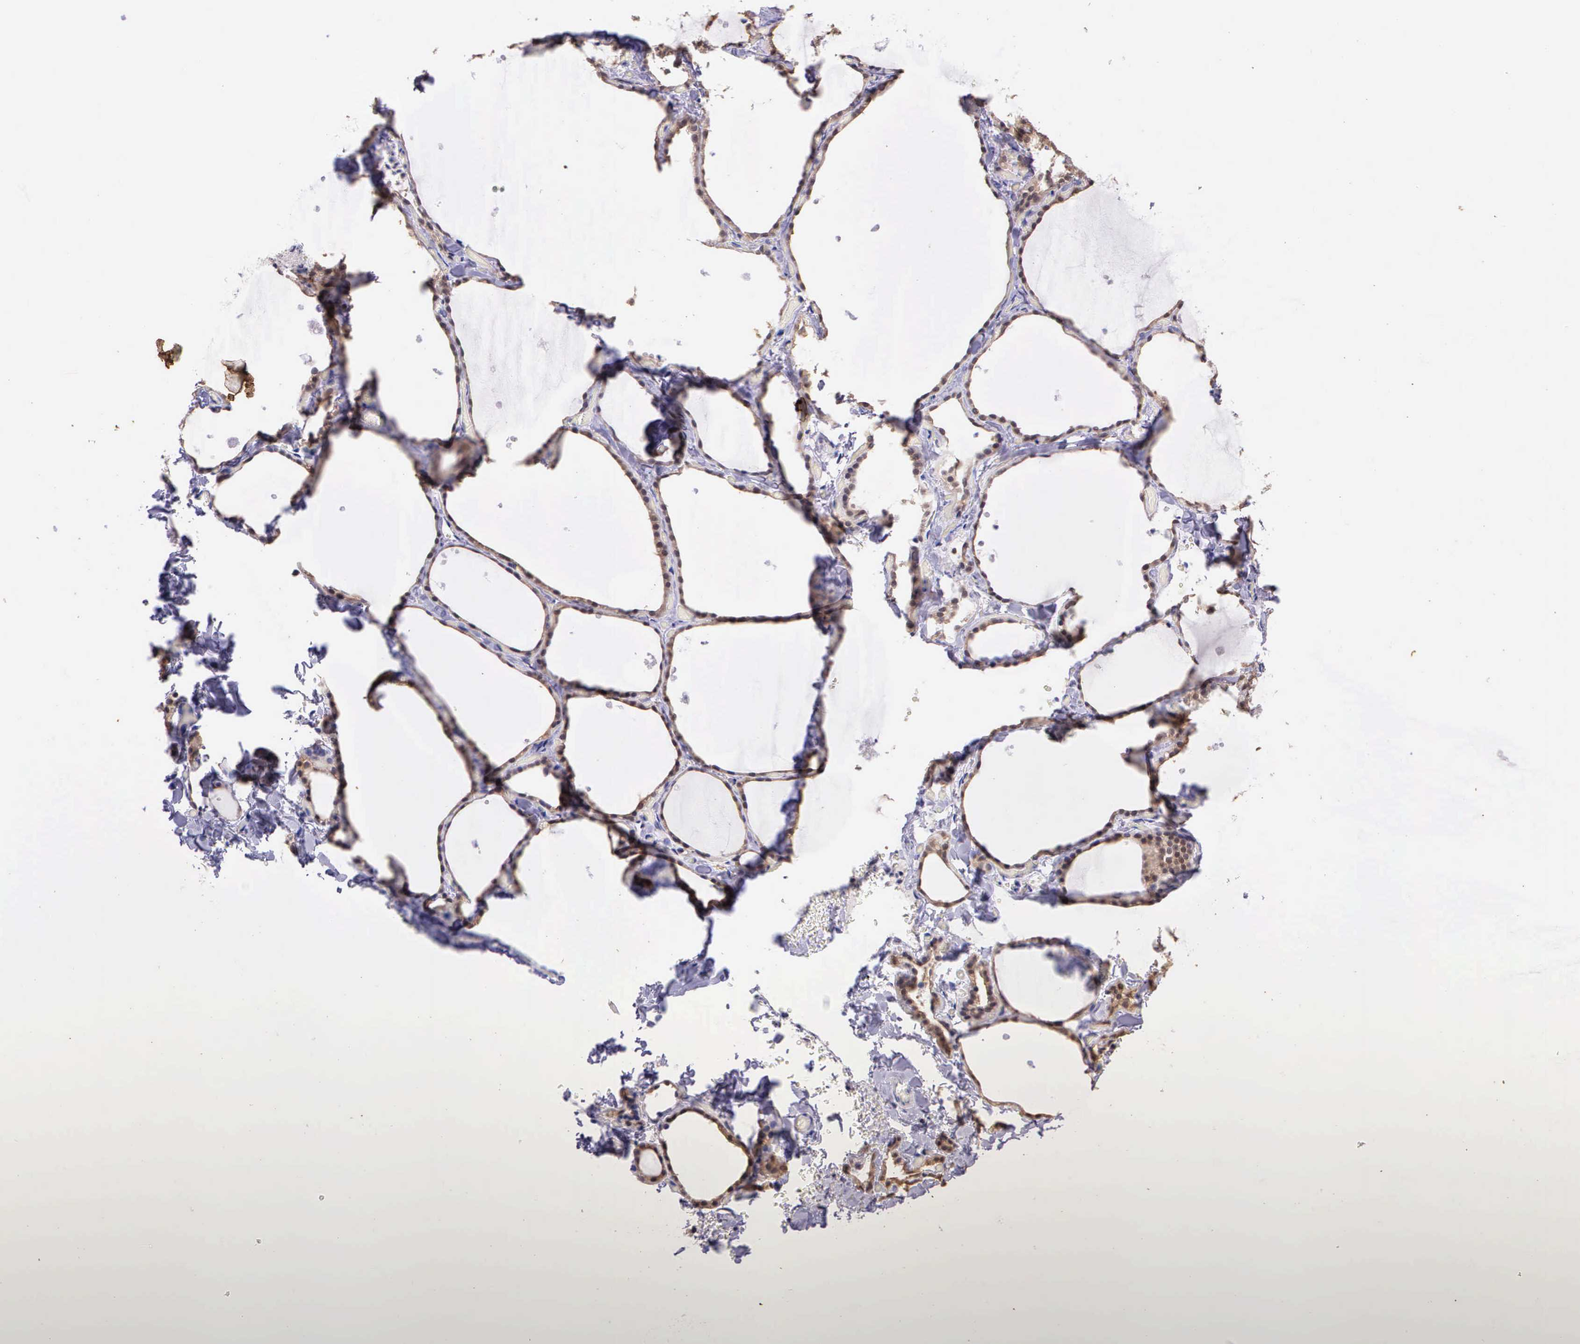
{"staining": {"intensity": "negative", "quantity": "none", "location": "none"}, "tissue": "thyroid gland", "cell_type": "Glandular cells", "image_type": "normal", "snomed": [{"axis": "morphology", "description": "Normal tissue, NOS"}, {"axis": "topography", "description": "Thyroid gland"}], "caption": "Protein analysis of benign thyroid gland exhibits no significant positivity in glandular cells. Nuclei are stained in blue.", "gene": "IGBP1P2", "patient": {"sex": "male", "age": 34}}